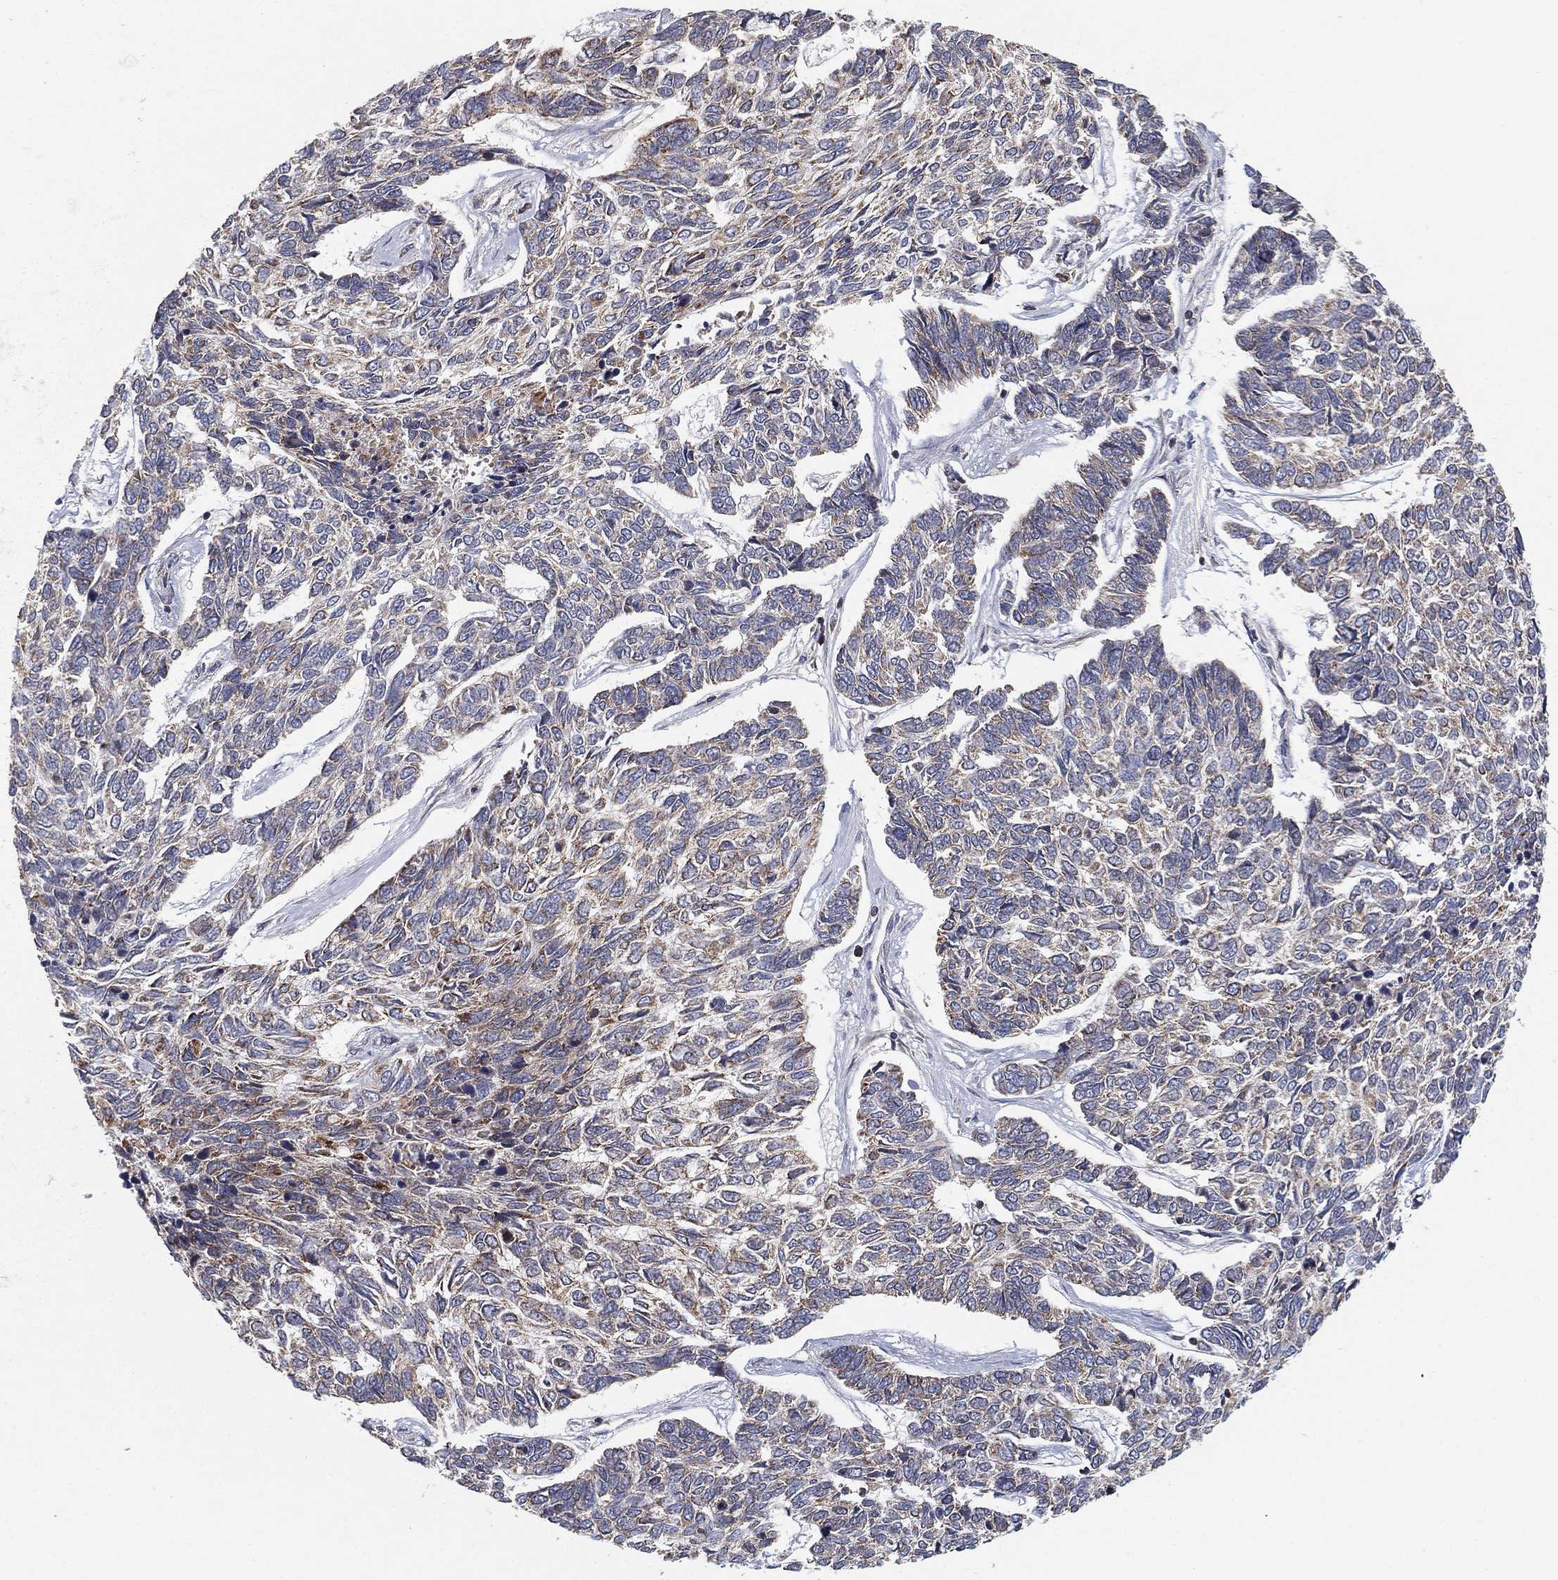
{"staining": {"intensity": "weak", "quantity": "<25%", "location": "cytoplasmic/membranous"}, "tissue": "skin cancer", "cell_type": "Tumor cells", "image_type": "cancer", "snomed": [{"axis": "morphology", "description": "Basal cell carcinoma"}, {"axis": "topography", "description": "Skin"}], "caption": "This is an IHC image of human basal cell carcinoma (skin). There is no staining in tumor cells.", "gene": "CYB5B", "patient": {"sex": "female", "age": 65}}